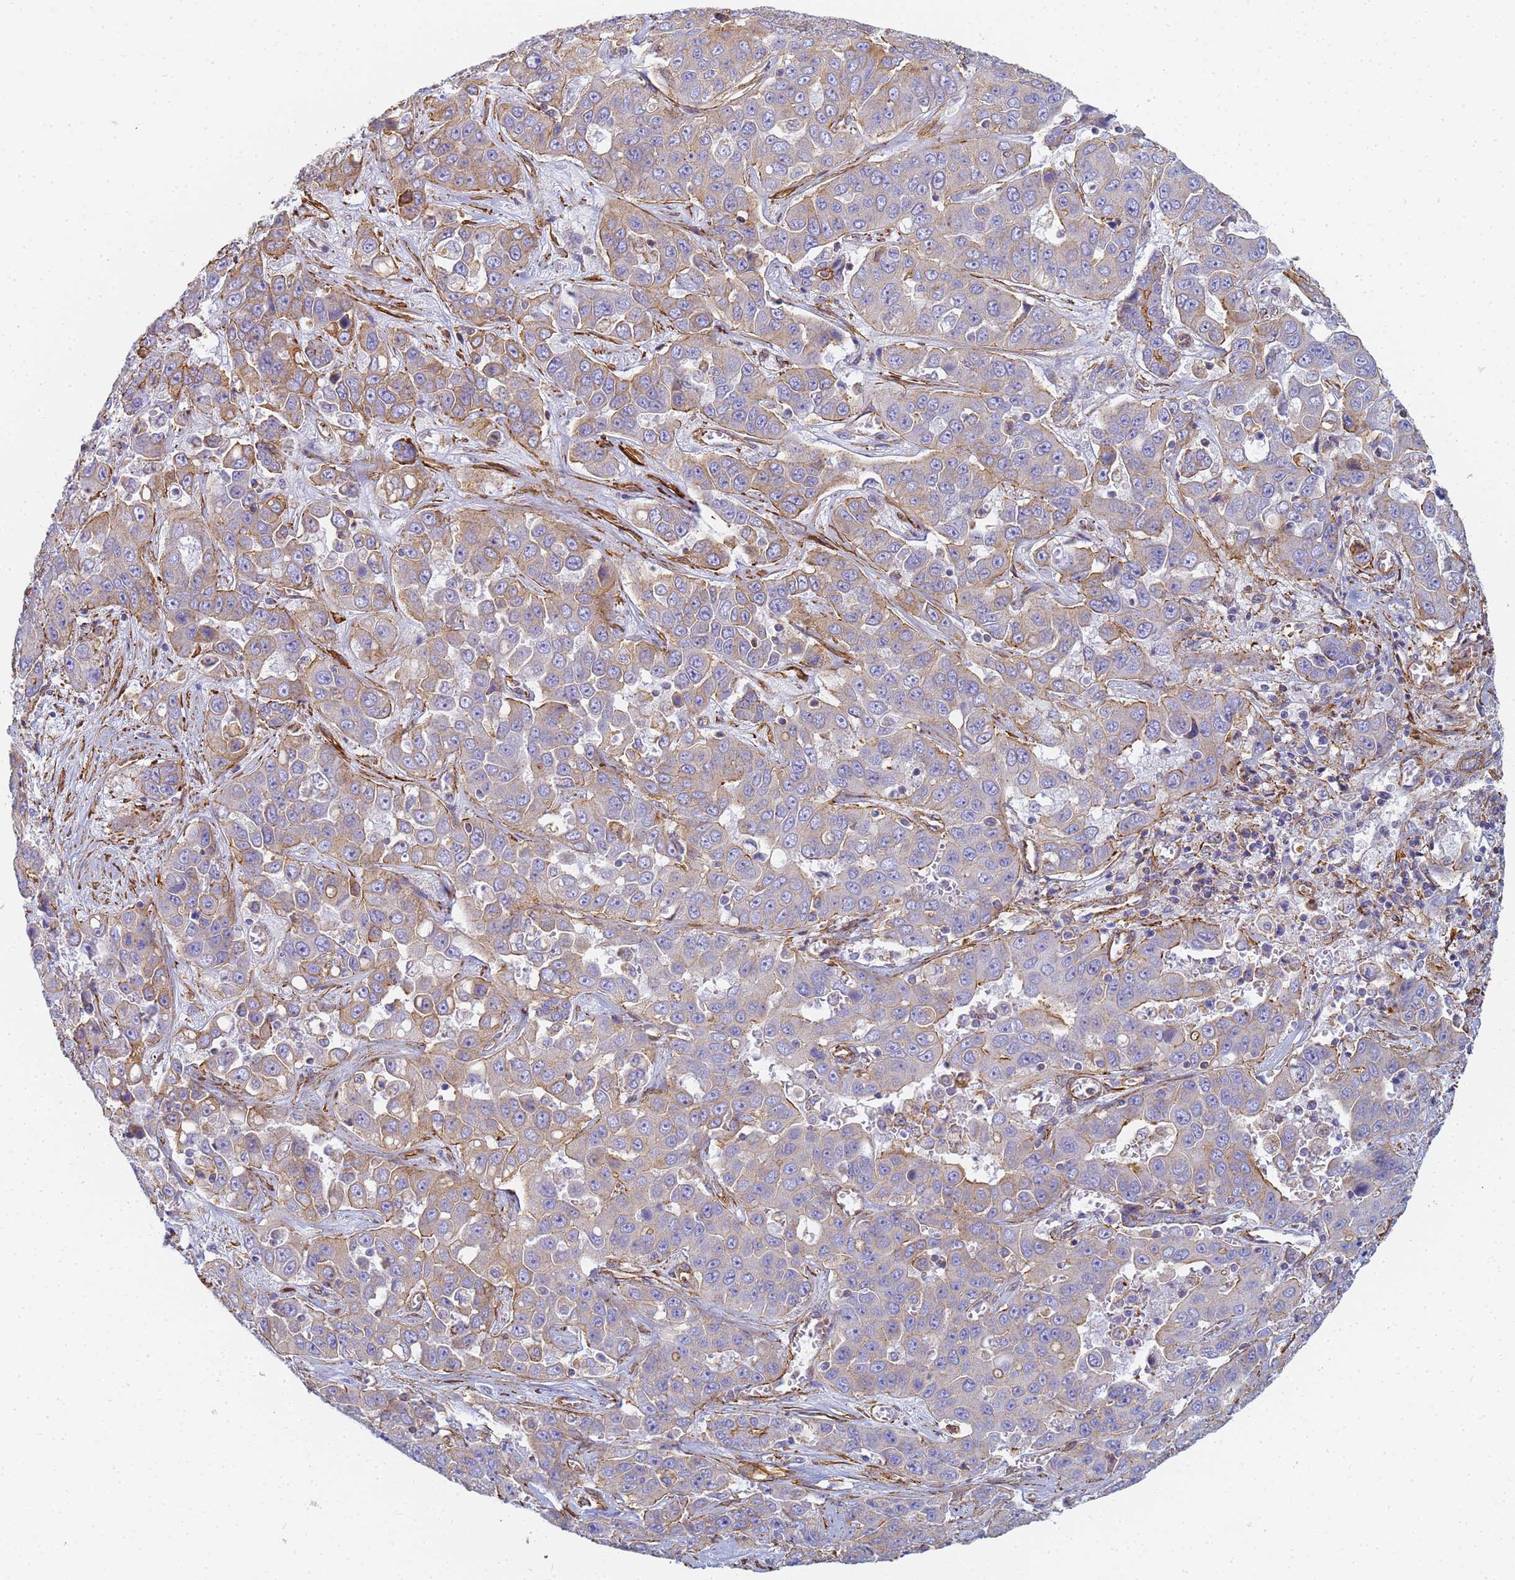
{"staining": {"intensity": "weak", "quantity": ">75%", "location": "cytoplasmic/membranous"}, "tissue": "liver cancer", "cell_type": "Tumor cells", "image_type": "cancer", "snomed": [{"axis": "morphology", "description": "Cholangiocarcinoma"}, {"axis": "topography", "description": "Liver"}], "caption": "This photomicrograph exhibits IHC staining of human cholangiocarcinoma (liver), with low weak cytoplasmic/membranous positivity in approximately >75% of tumor cells.", "gene": "TPM1", "patient": {"sex": "female", "age": 52}}